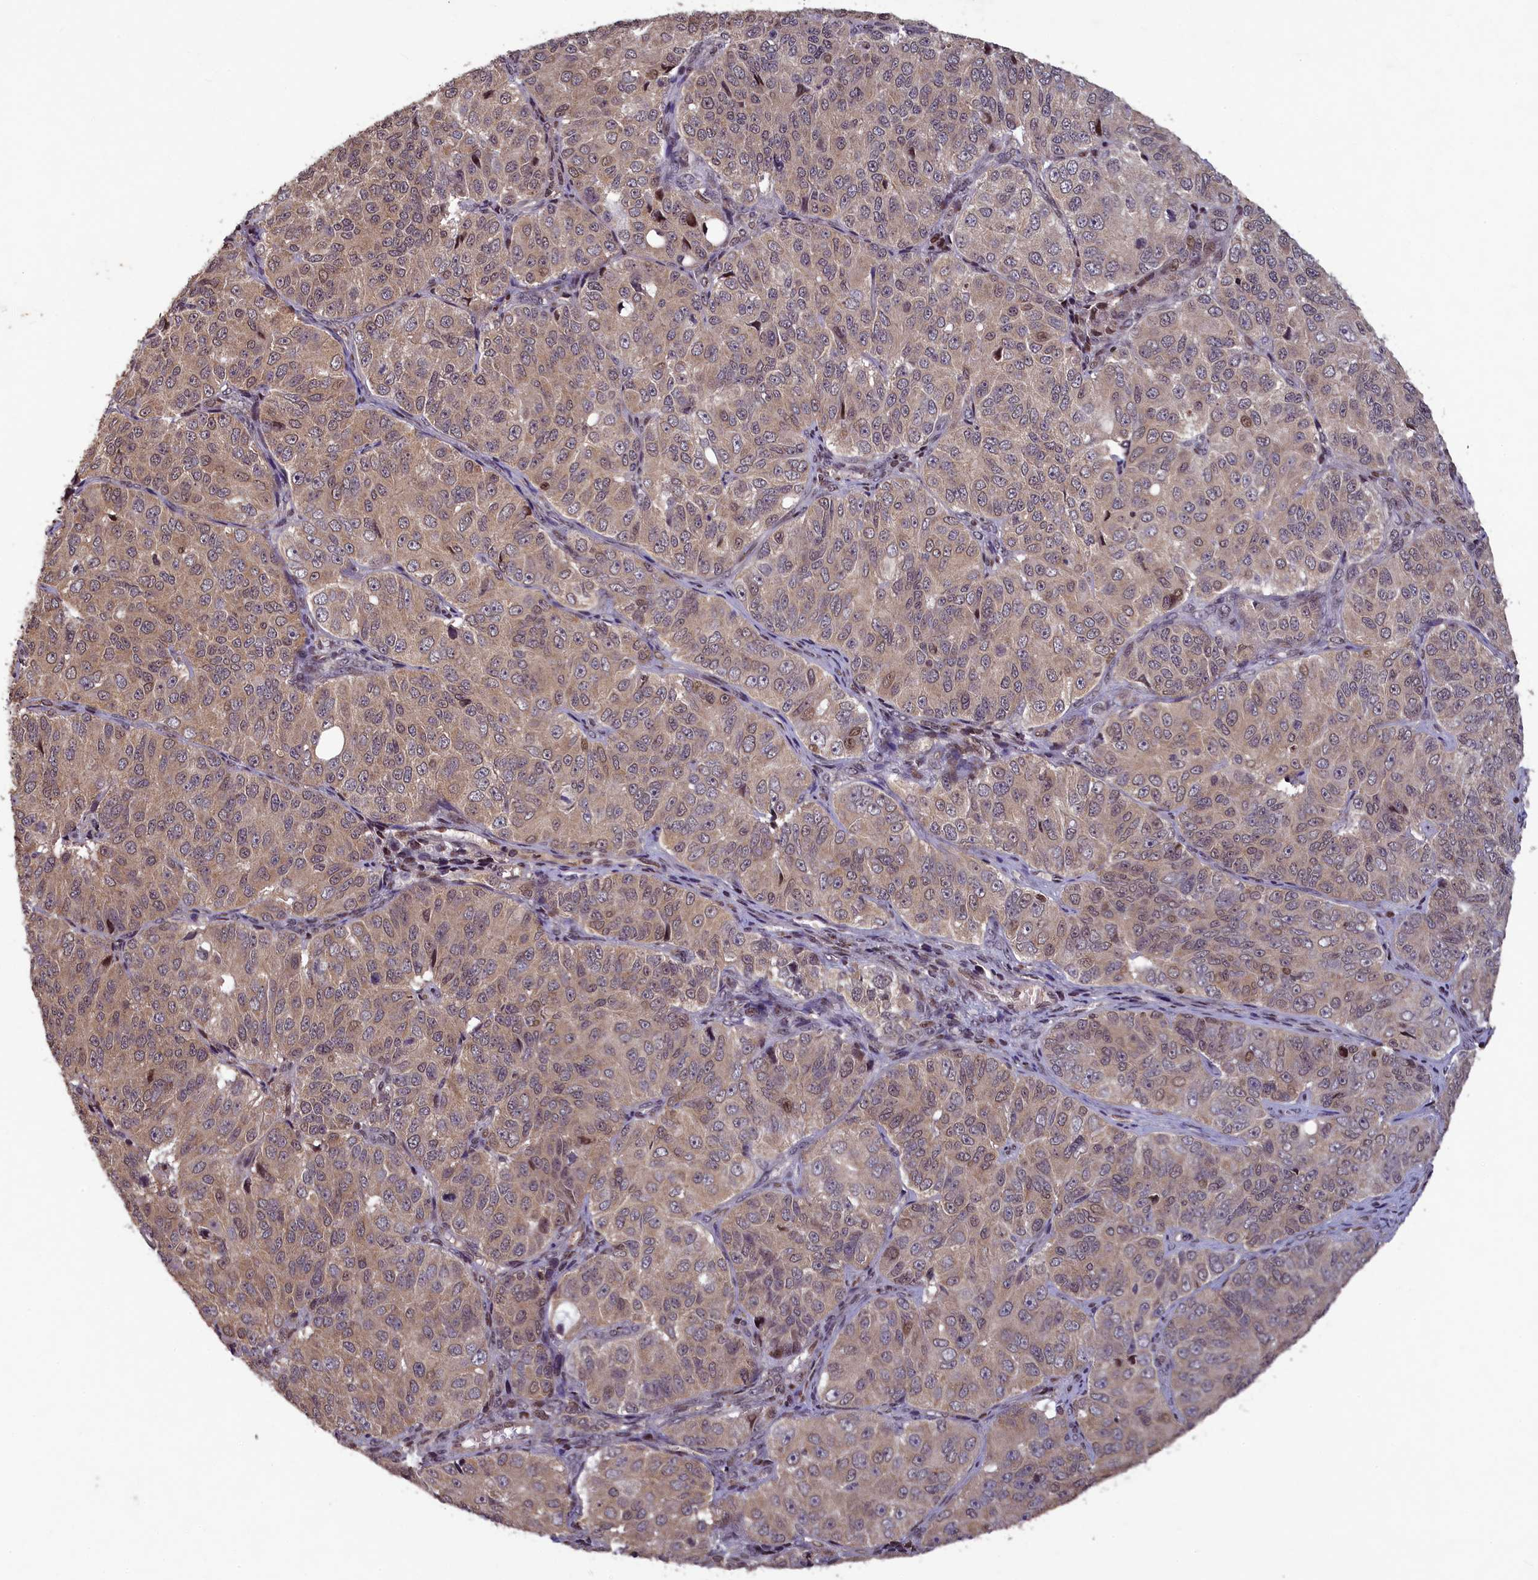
{"staining": {"intensity": "moderate", "quantity": "<25%", "location": "nuclear"}, "tissue": "ovarian cancer", "cell_type": "Tumor cells", "image_type": "cancer", "snomed": [{"axis": "morphology", "description": "Carcinoma, endometroid"}, {"axis": "topography", "description": "Ovary"}], "caption": "An immunohistochemistry (IHC) photomicrograph of tumor tissue is shown. Protein staining in brown labels moderate nuclear positivity in endometroid carcinoma (ovarian) within tumor cells.", "gene": "NUBP1", "patient": {"sex": "female", "age": 51}}